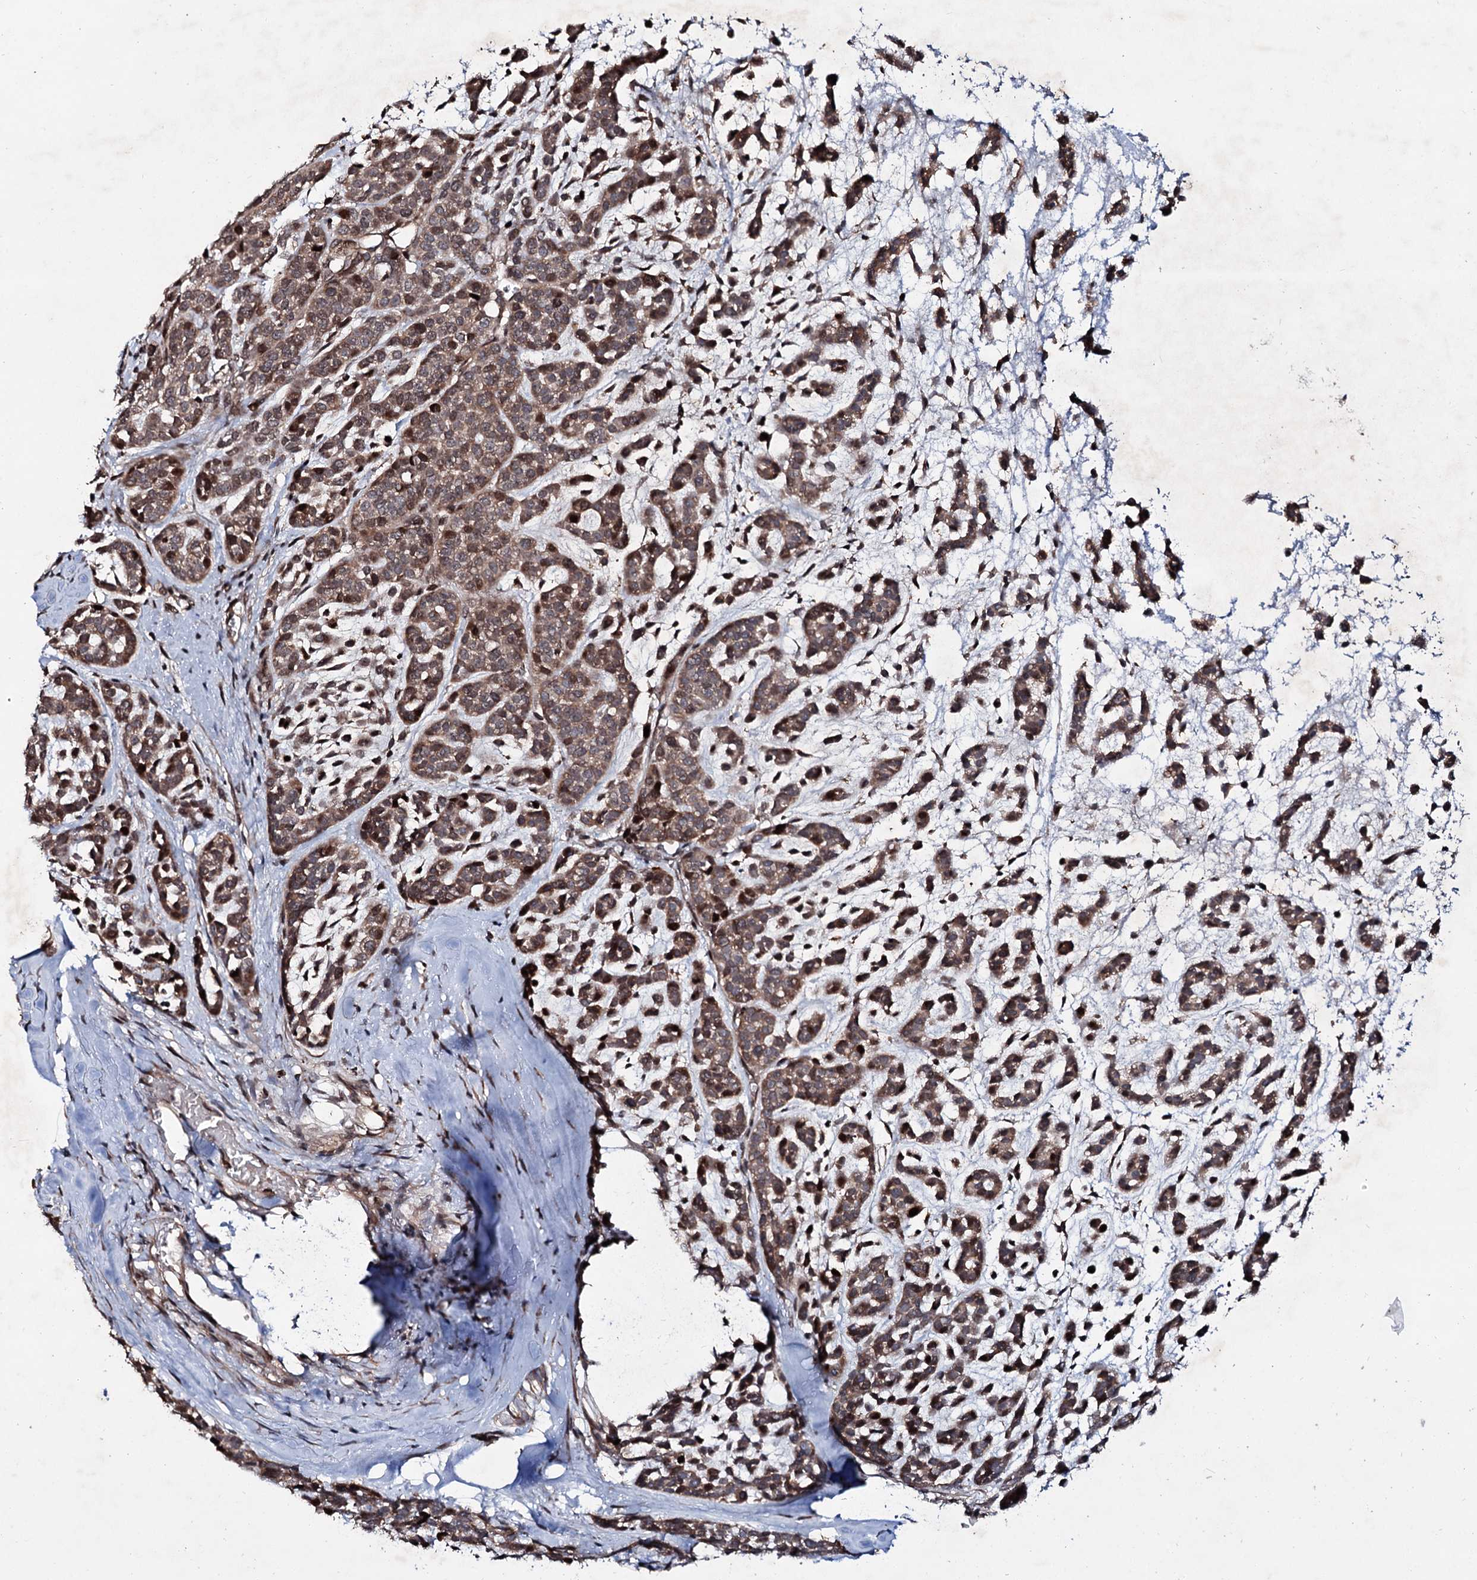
{"staining": {"intensity": "moderate", "quantity": ">75%", "location": "cytoplasmic/membranous,nuclear"}, "tissue": "head and neck cancer", "cell_type": "Tumor cells", "image_type": "cancer", "snomed": [{"axis": "morphology", "description": "Adenocarcinoma, NOS"}, {"axis": "morphology", "description": "Adenoma, NOS"}, {"axis": "topography", "description": "Head-Neck"}], "caption": "Human head and neck adenoma stained with a brown dye shows moderate cytoplasmic/membranous and nuclear positive staining in approximately >75% of tumor cells.", "gene": "PTDSS2", "patient": {"sex": "female", "age": 55}}